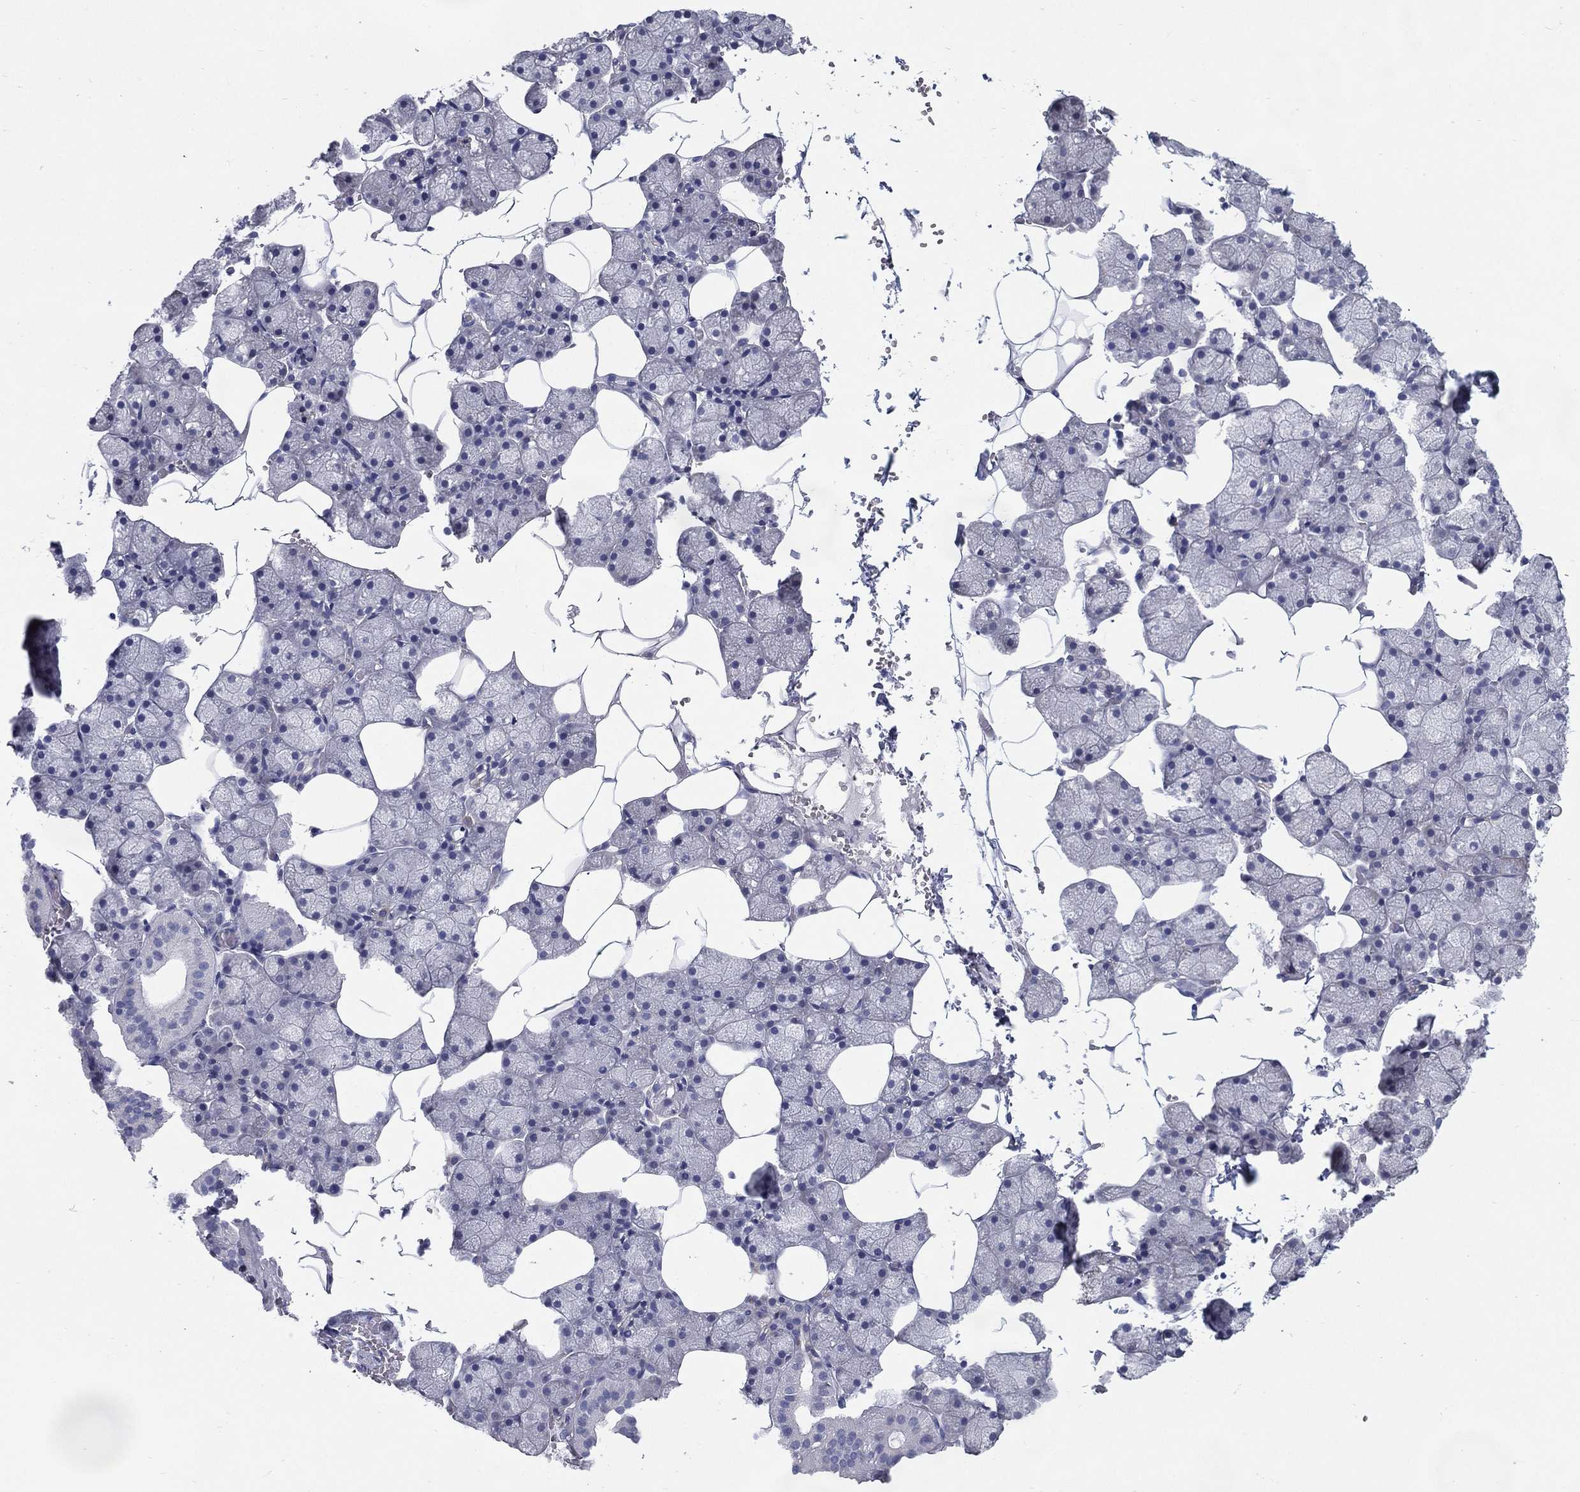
{"staining": {"intensity": "negative", "quantity": "none", "location": "none"}, "tissue": "salivary gland", "cell_type": "Glandular cells", "image_type": "normal", "snomed": [{"axis": "morphology", "description": "Normal tissue, NOS"}, {"axis": "topography", "description": "Salivary gland"}], "caption": "Glandular cells show no significant expression in benign salivary gland. The staining is performed using DAB (3,3'-diaminobenzidine) brown chromogen with nuclei counter-stained in using hematoxylin.", "gene": "C19orf18", "patient": {"sex": "male", "age": 38}}